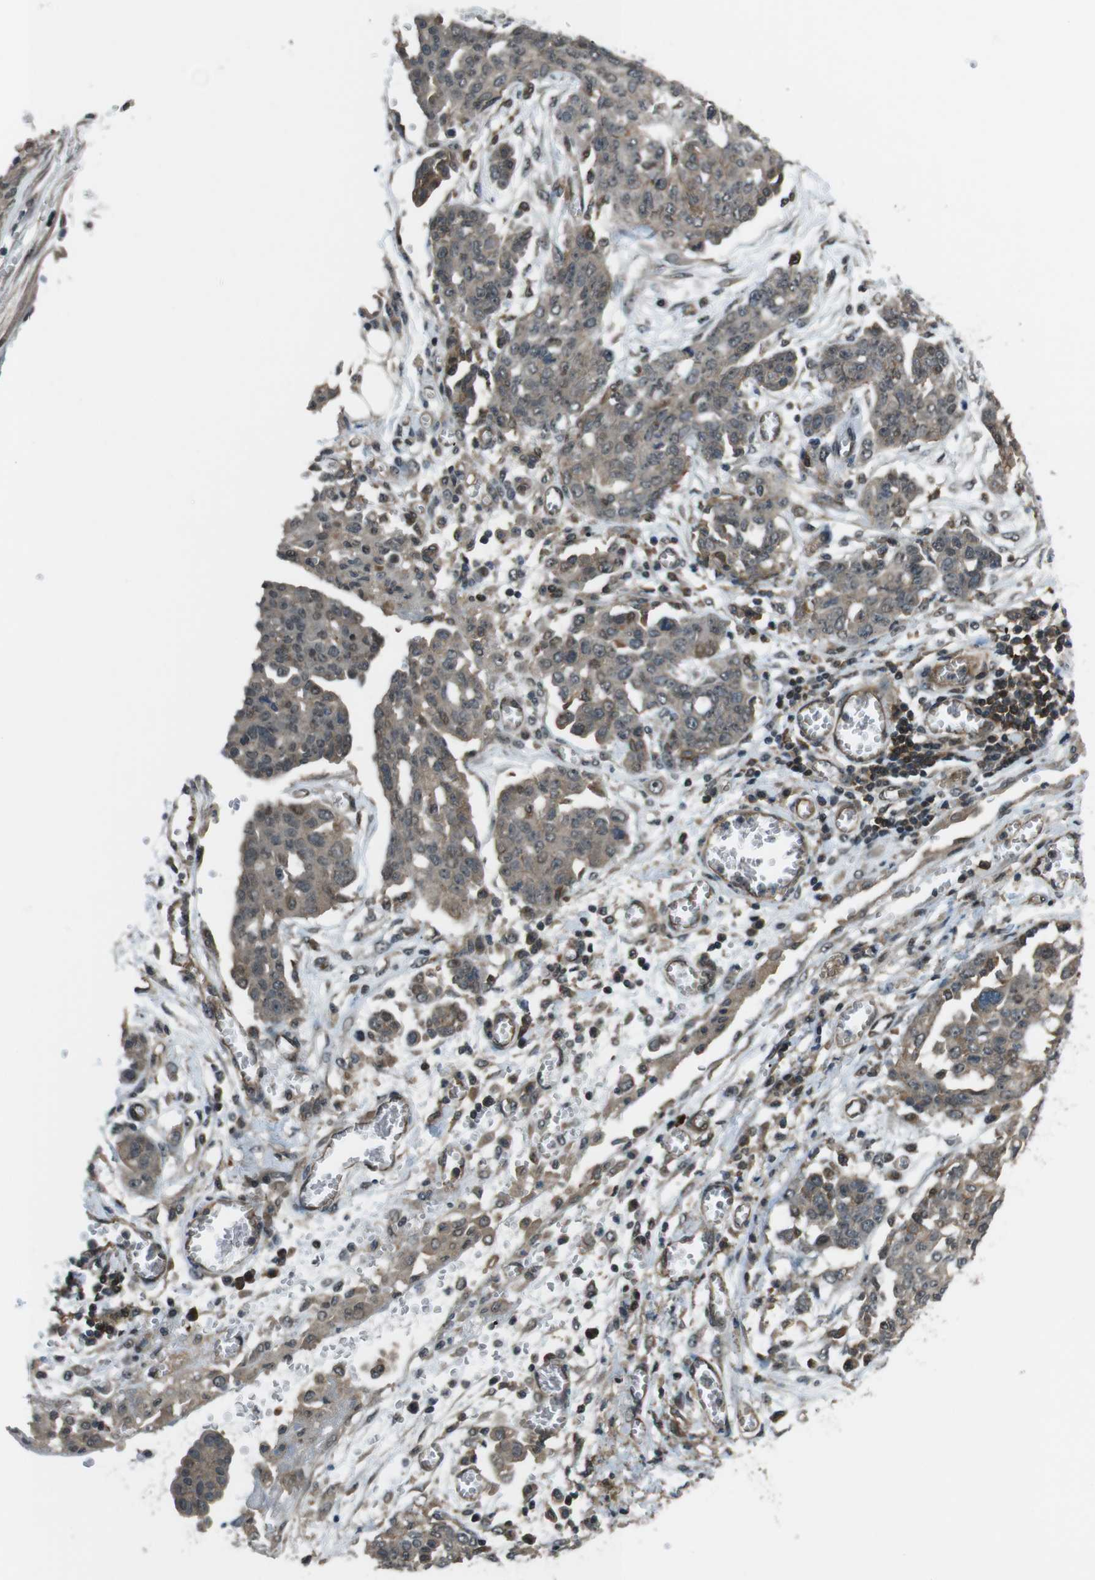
{"staining": {"intensity": "weak", "quantity": "25%-75%", "location": "cytoplasmic/membranous,nuclear"}, "tissue": "ovarian cancer", "cell_type": "Tumor cells", "image_type": "cancer", "snomed": [{"axis": "morphology", "description": "Cystadenocarcinoma, serous, NOS"}, {"axis": "topography", "description": "Soft tissue"}, {"axis": "topography", "description": "Ovary"}], "caption": "This image displays ovarian serous cystadenocarcinoma stained with immunohistochemistry (IHC) to label a protein in brown. The cytoplasmic/membranous and nuclear of tumor cells show weak positivity for the protein. Nuclei are counter-stained blue.", "gene": "TIAM2", "patient": {"sex": "female", "age": 57}}